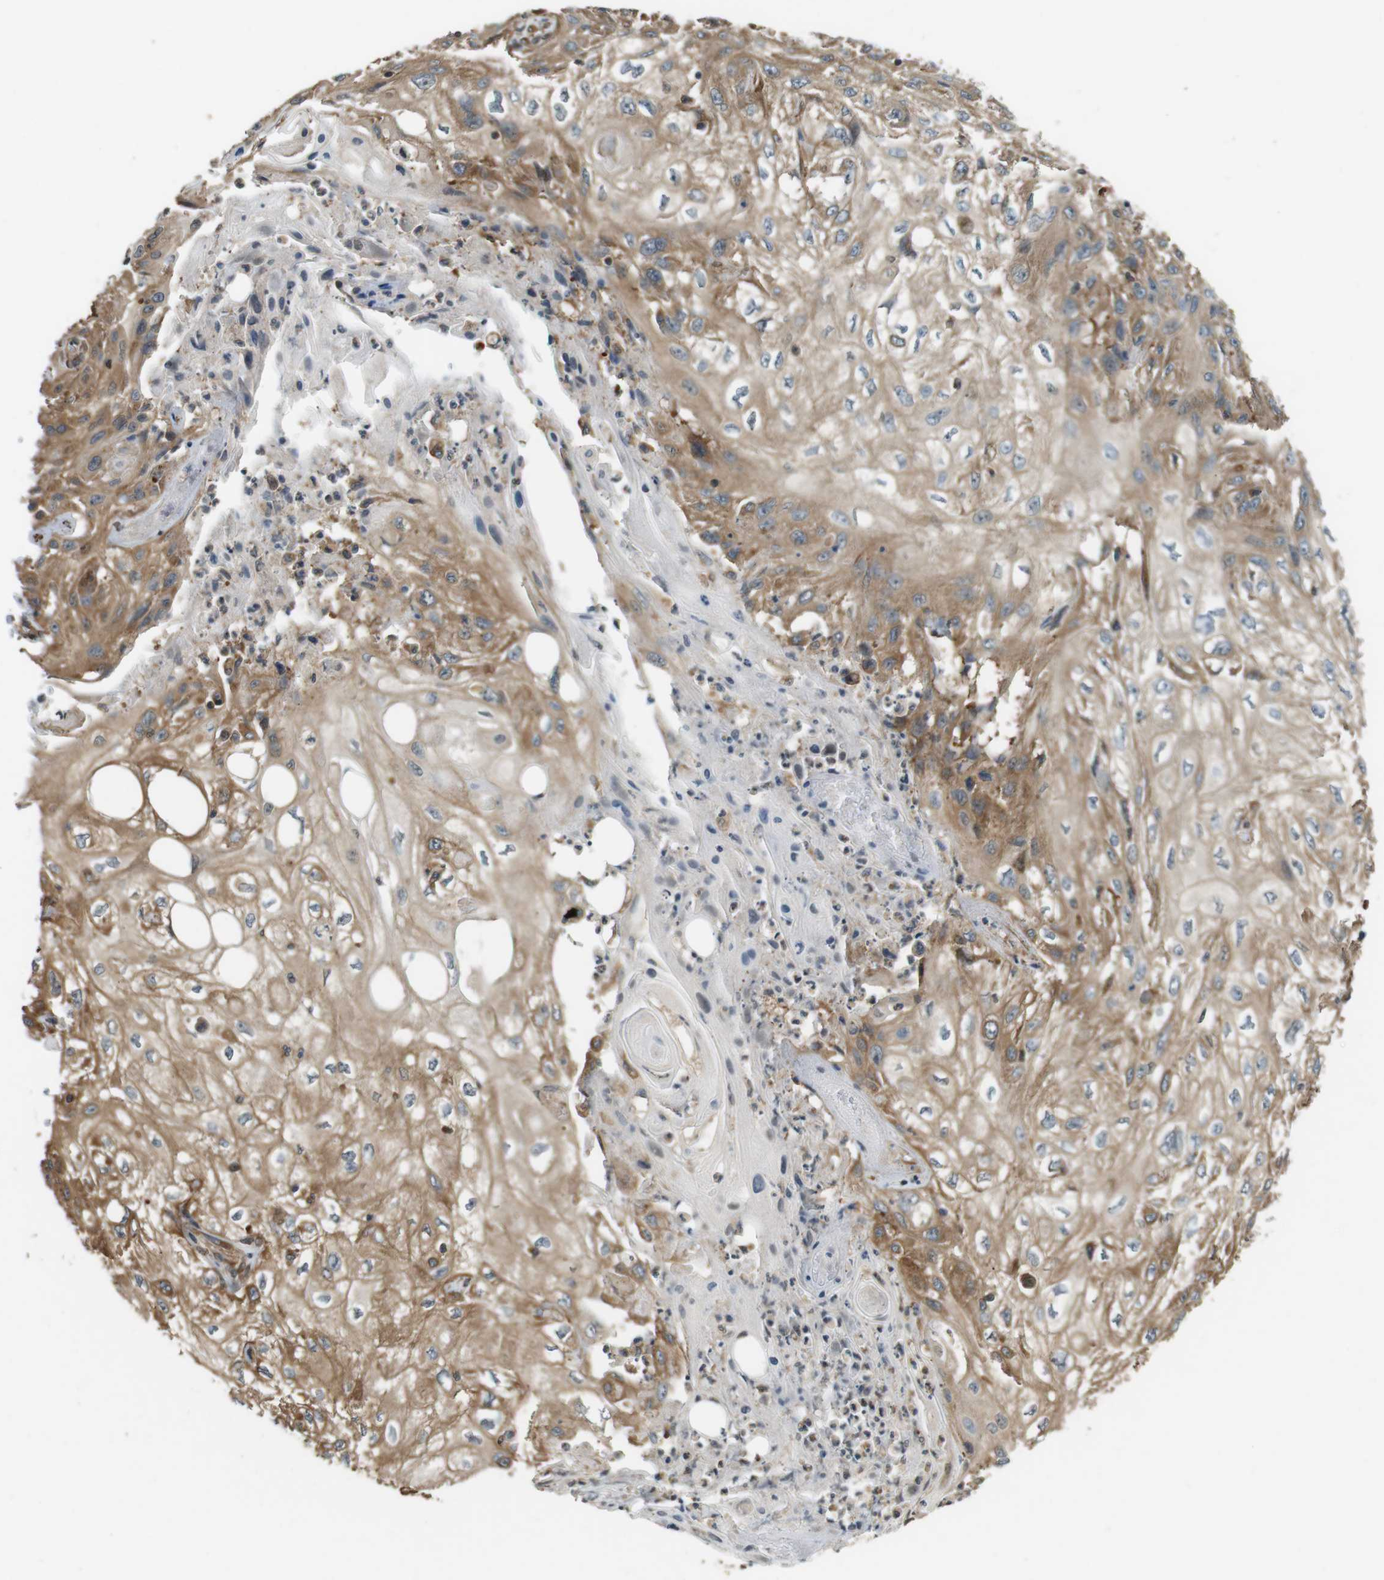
{"staining": {"intensity": "moderate", "quantity": ">75%", "location": "cytoplasmic/membranous"}, "tissue": "skin cancer", "cell_type": "Tumor cells", "image_type": "cancer", "snomed": [{"axis": "morphology", "description": "Squamous cell carcinoma, NOS"}, {"axis": "topography", "description": "Skin"}], "caption": "Immunohistochemistry image of neoplastic tissue: skin cancer (squamous cell carcinoma) stained using immunohistochemistry (IHC) reveals medium levels of moderate protein expression localized specifically in the cytoplasmic/membranous of tumor cells, appearing as a cytoplasmic/membranous brown color.", "gene": "PA2G4", "patient": {"sex": "male", "age": 75}}